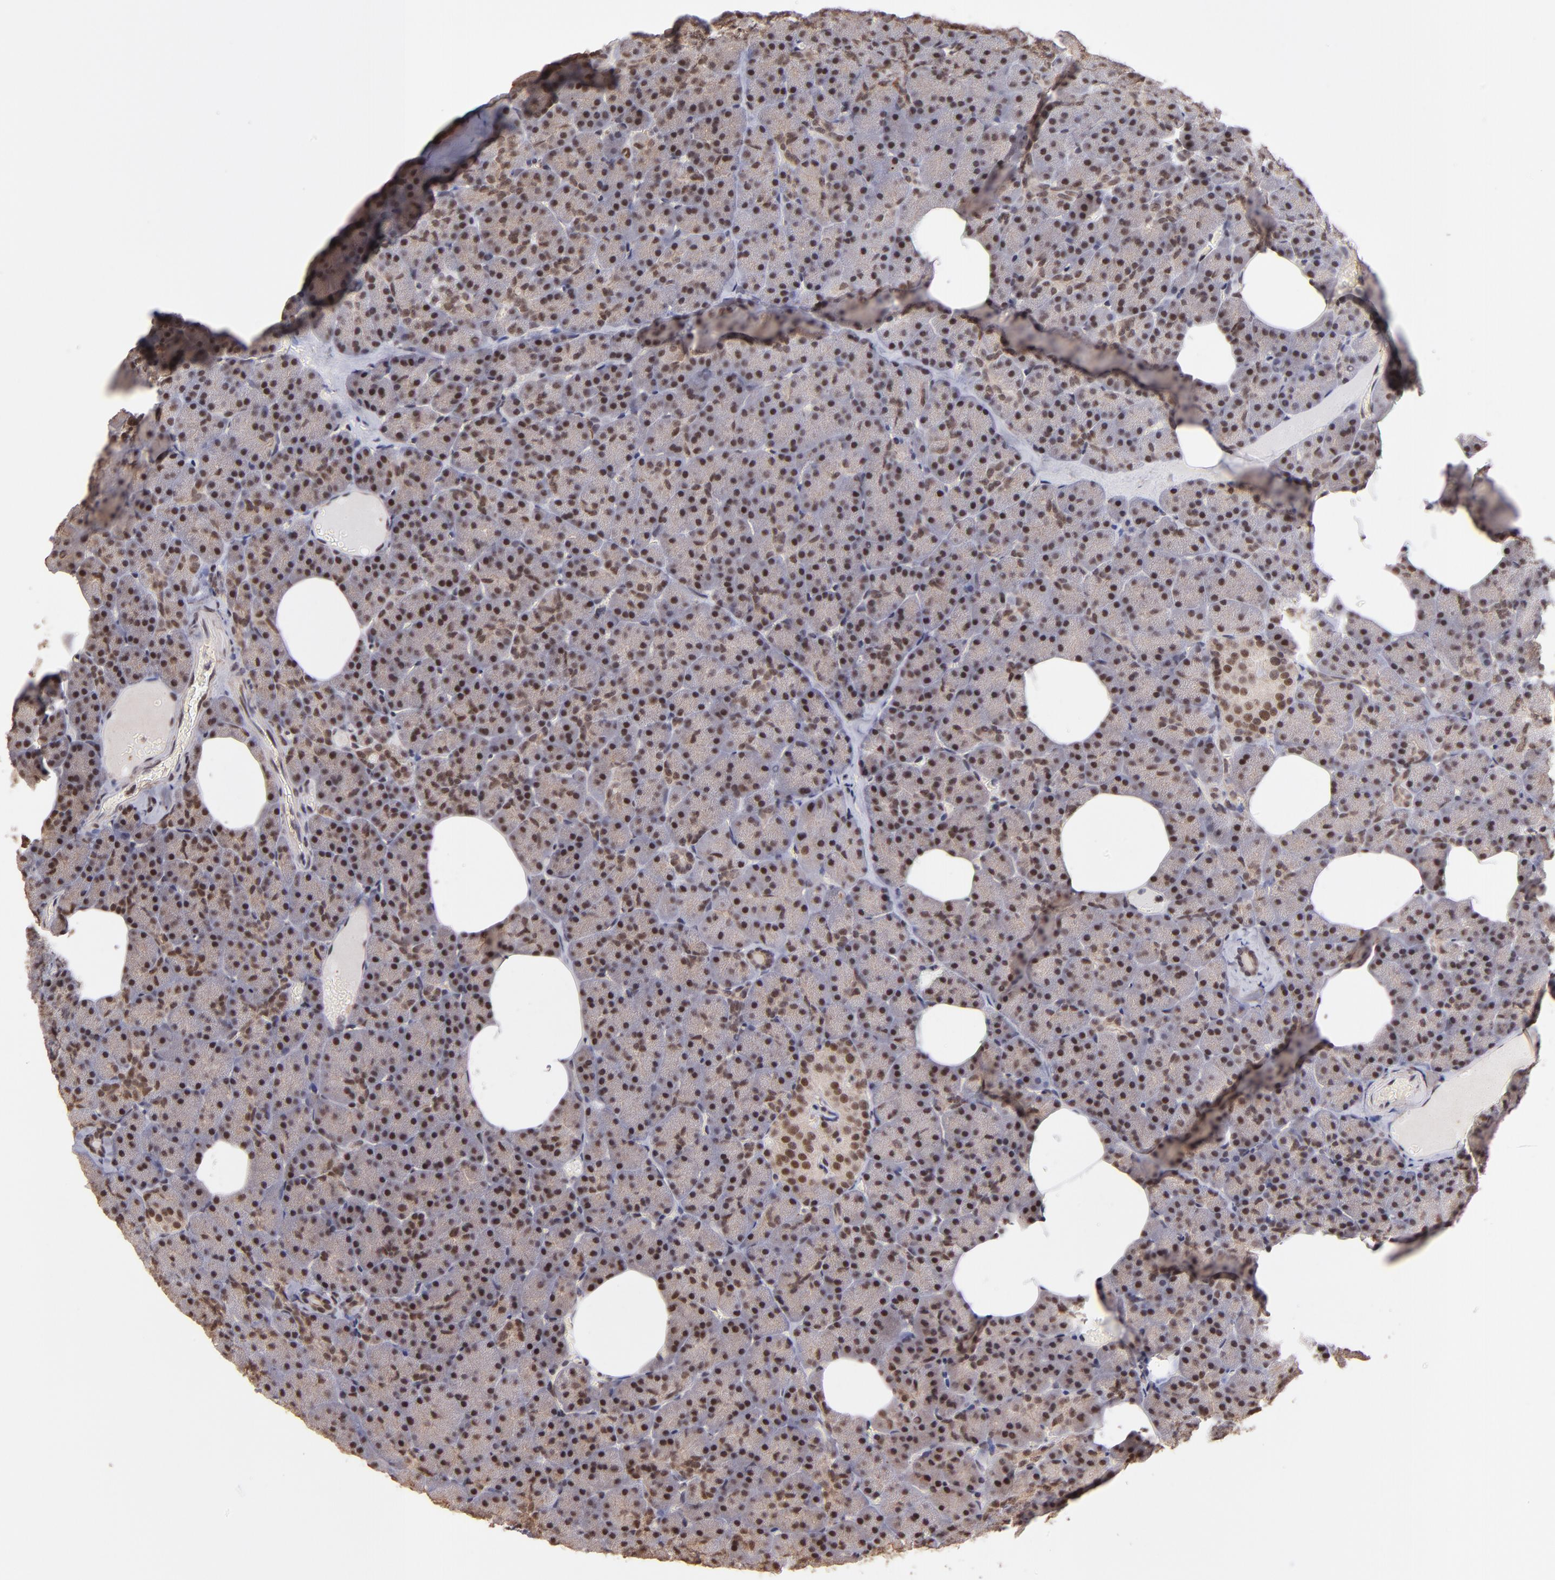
{"staining": {"intensity": "strong", "quantity": ">75%", "location": "nuclear"}, "tissue": "pancreas", "cell_type": "Exocrine glandular cells", "image_type": "normal", "snomed": [{"axis": "morphology", "description": "Normal tissue, NOS"}, {"axis": "topography", "description": "Pancreas"}], "caption": "Approximately >75% of exocrine glandular cells in benign pancreas demonstrate strong nuclear protein positivity as visualized by brown immunohistochemical staining.", "gene": "TERF2", "patient": {"sex": "female", "age": 35}}